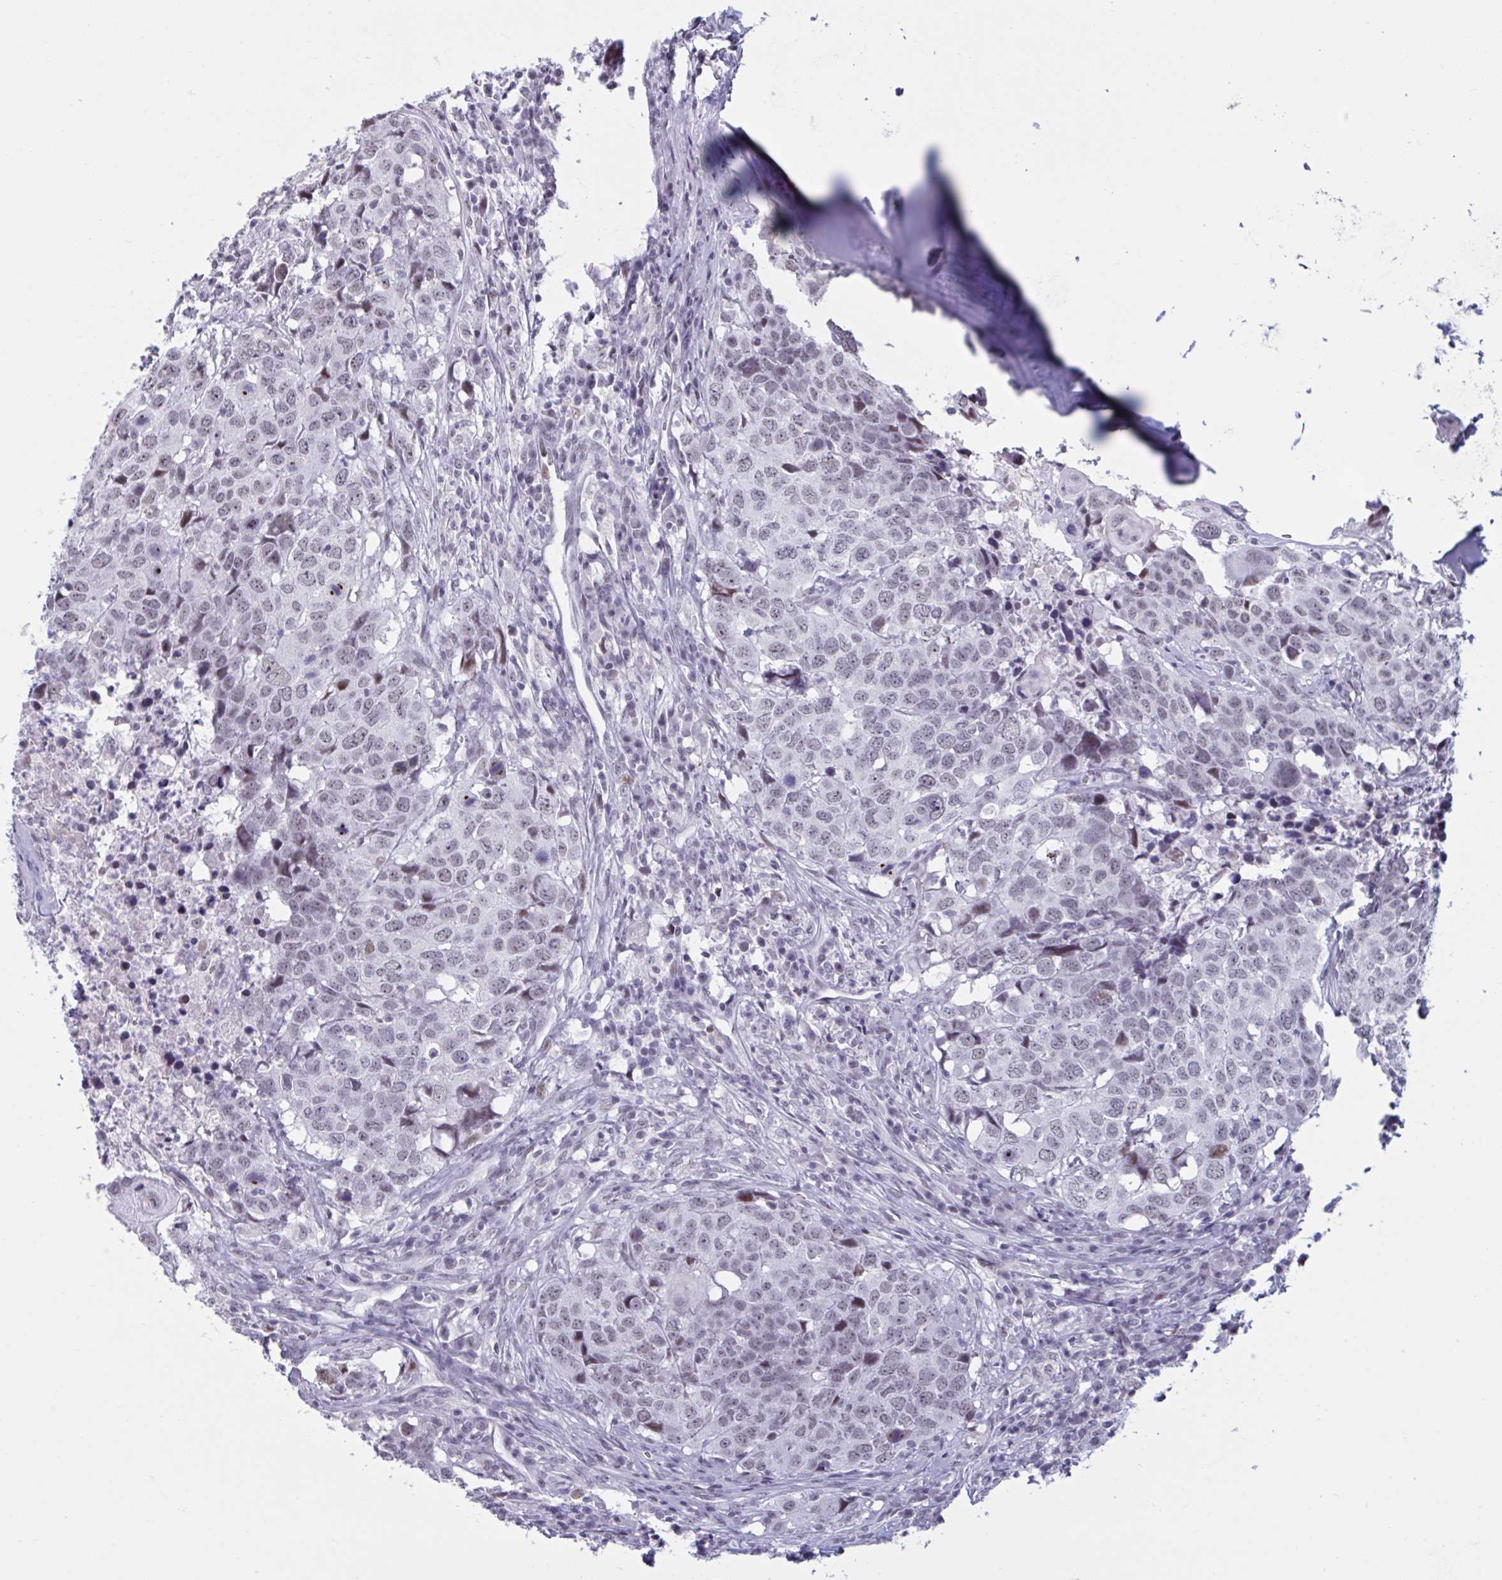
{"staining": {"intensity": "weak", "quantity": "25%-75%", "location": "nuclear"}, "tissue": "head and neck cancer", "cell_type": "Tumor cells", "image_type": "cancer", "snomed": [{"axis": "morphology", "description": "Normal tissue, NOS"}, {"axis": "morphology", "description": "Squamous cell carcinoma, NOS"}, {"axis": "topography", "description": "Skeletal muscle"}, {"axis": "topography", "description": "Vascular tissue"}, {"axis": "topography", "description": "Peripheral nerve tissue"}, {"axis": "topography", "description": "Head-Neck"}], "caption": "Head and neck squamous cell carcinoma stained with a protein marker exhibits weak staining in tumor cells.", "gene": "HSD17B6", "patient": {"sex": "male", "age": 66}}